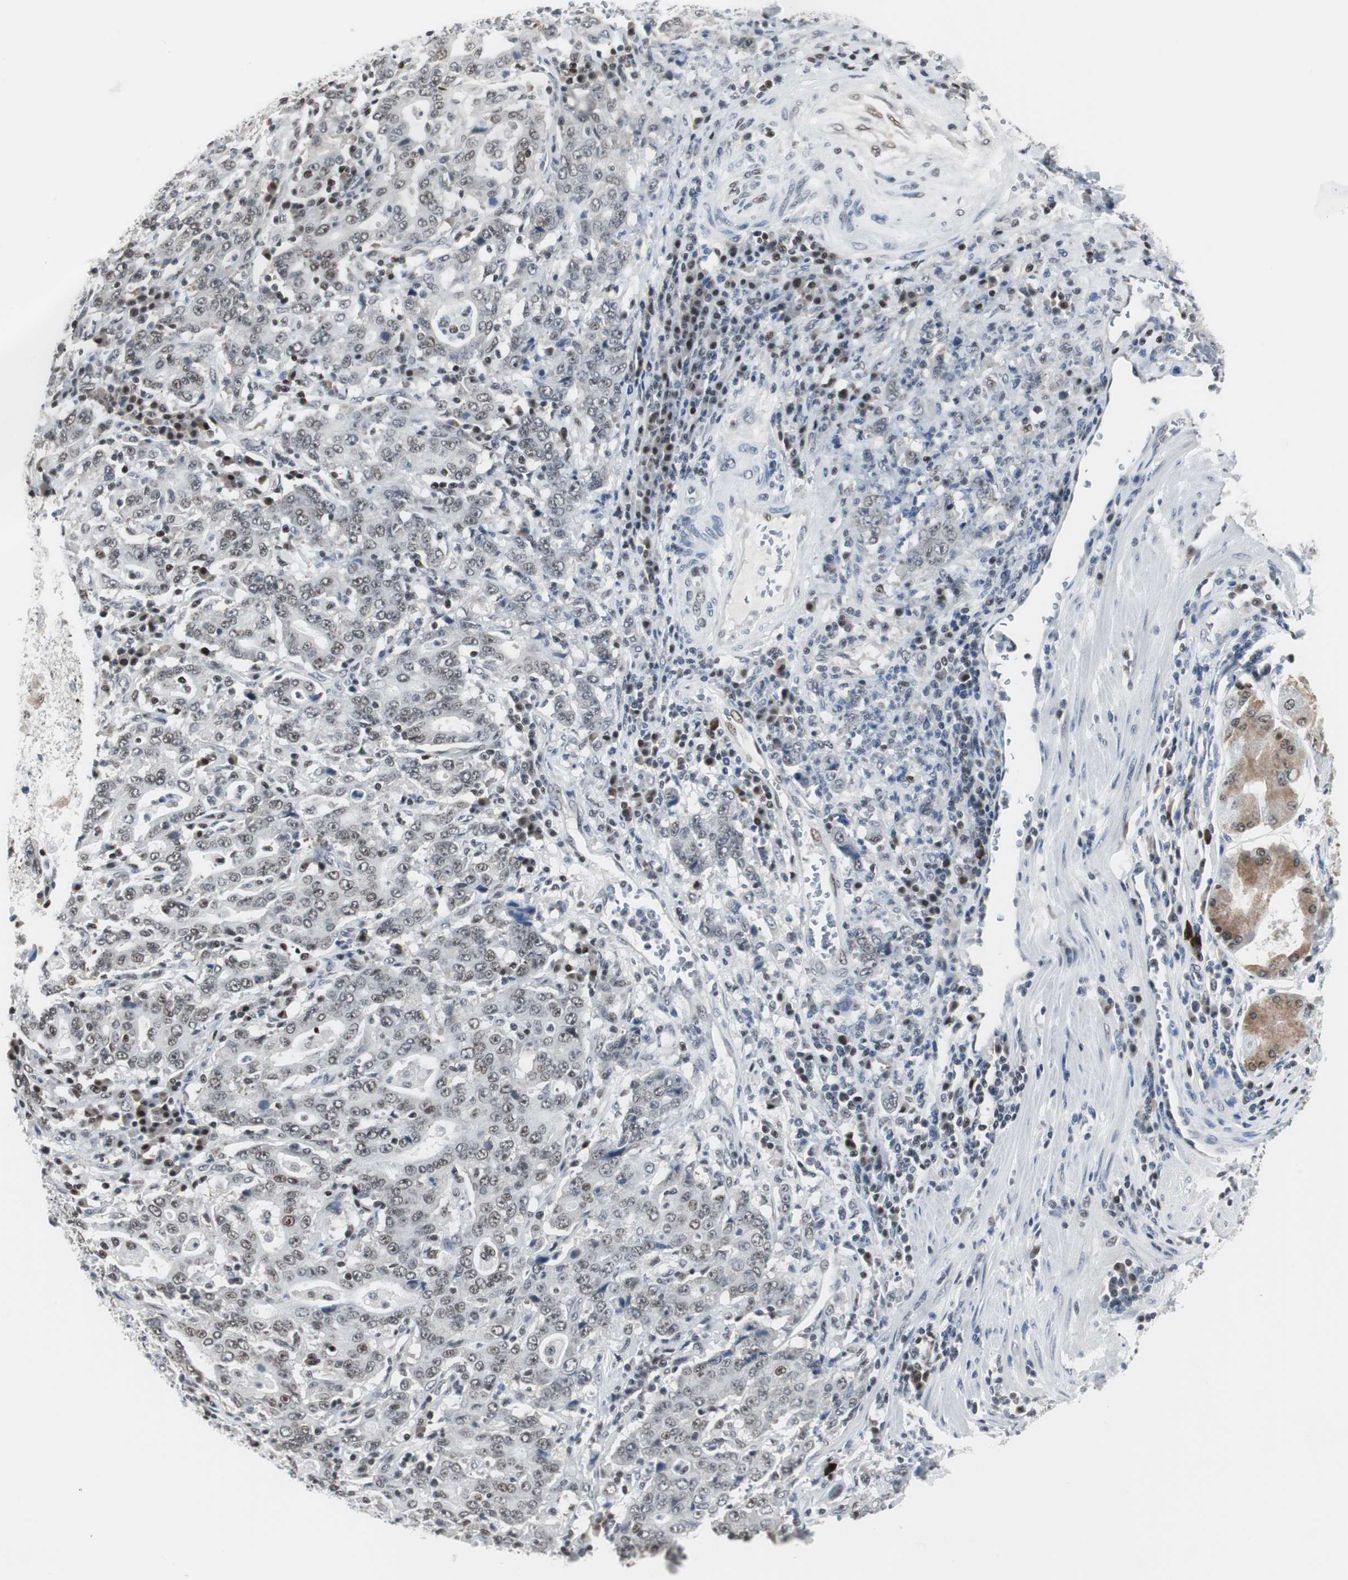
{"staining": {"intensity": "weak", "quantity": ">75%", "location": "nuclear"}, "tissue": "stomach cancer", "cell_type": "Tumor cells", "image_type": "cancer", "snomed": [{"axis": "morphology", "description": "Normal tissue, NOS"}, {"axis": "morphology", "description": "Adenocarcinoma, NOS"}, {"axis": "topography", "description": "Stomach, upper"}, {"axis": "topography", "description": "Stomach"}], "caption": "Weak nuclear protein expression is identified in approximately >75% of tumor cells in stomach cancer (adenocarcinoma).", "gene": "RAD9A", "patient": {"sex": "male", "age": 59}}